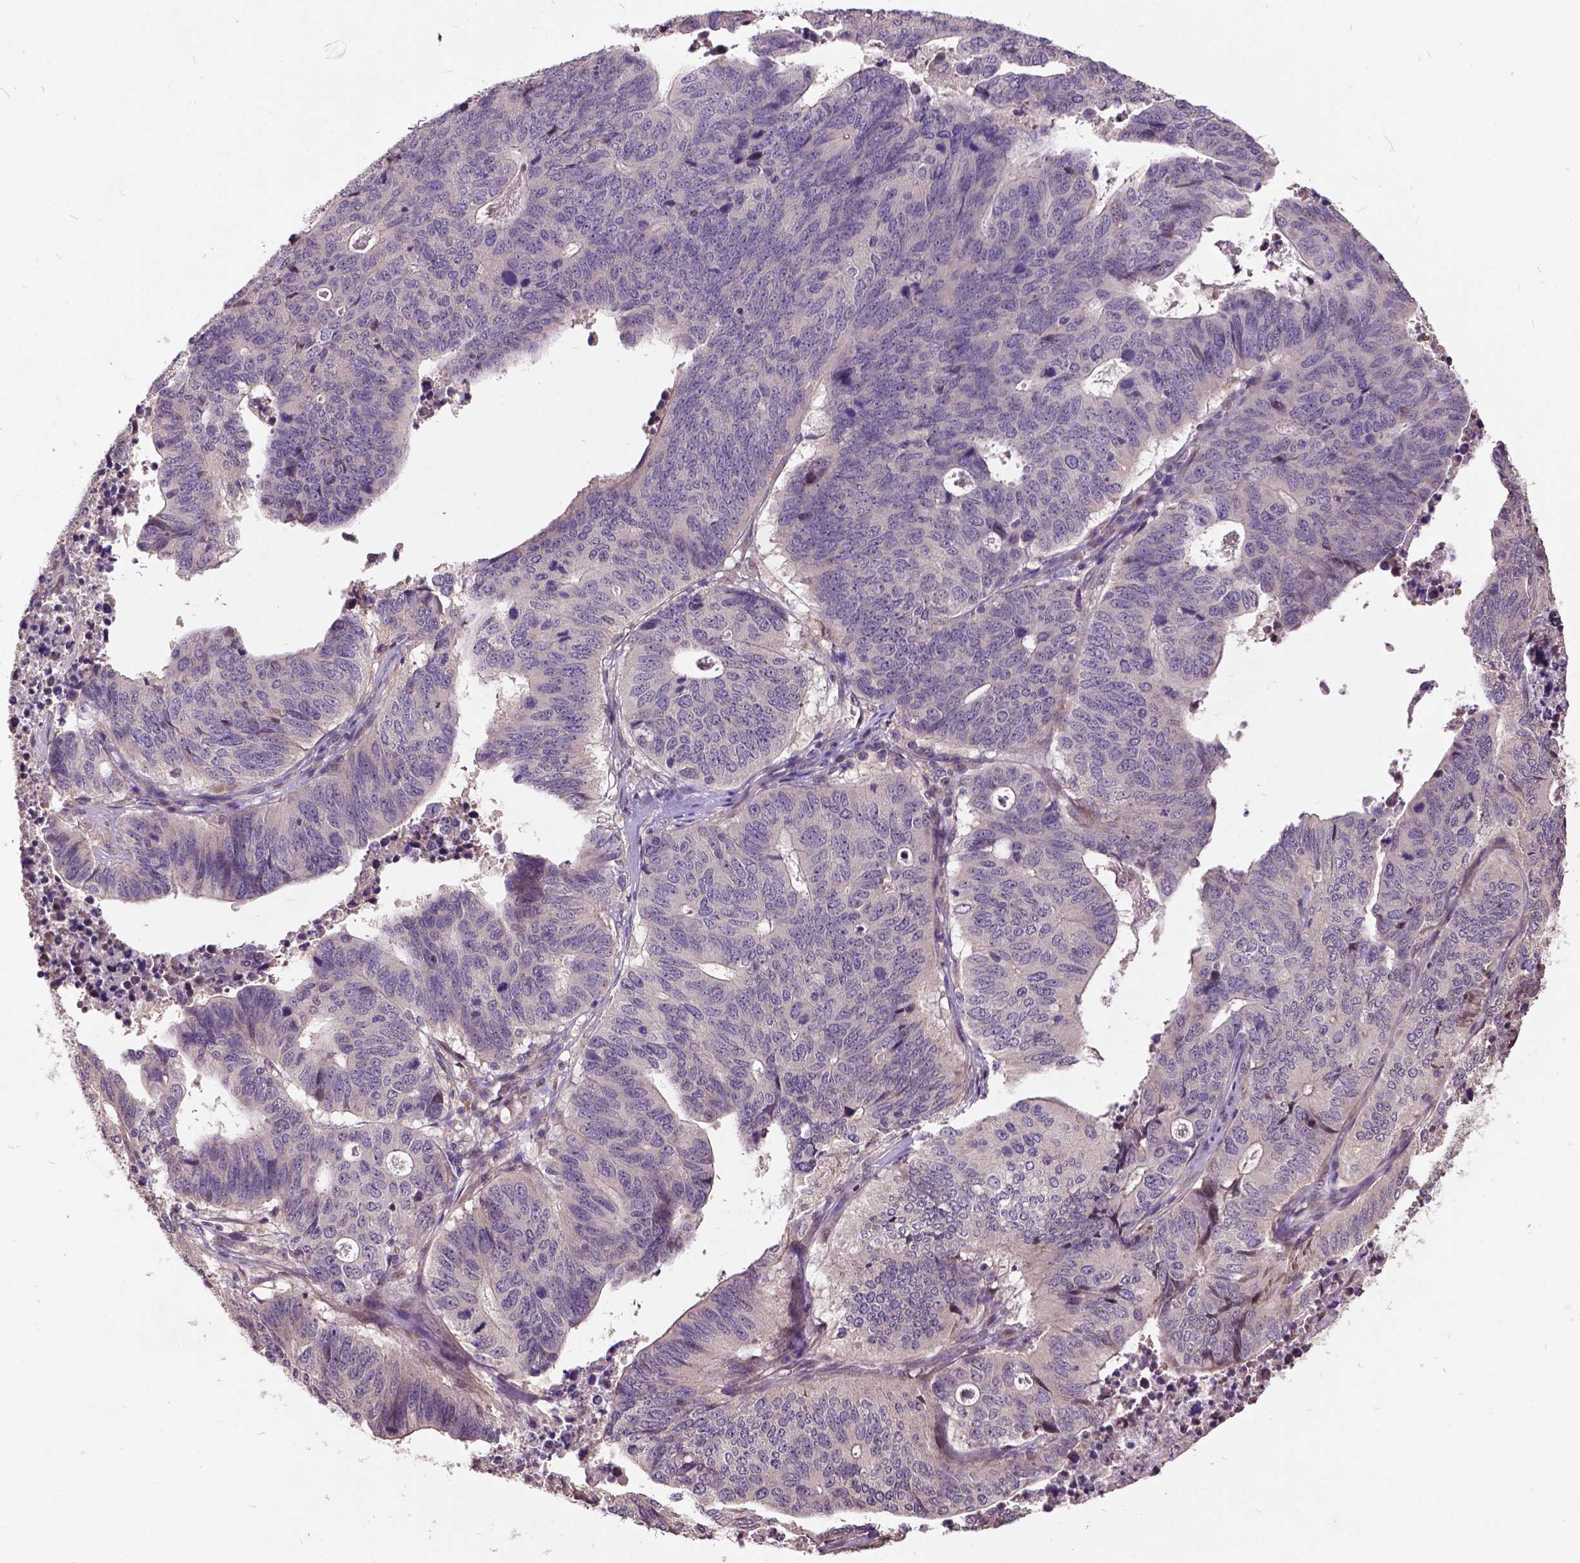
{"staining": {"intensity": "negative", "quantity": "none", "location": "none"}, "tissue": "stomach cancer", "cell_type": "Tumor cells", "image_type": "cancer", "snomed": [{"axis": "morphology", "description": "Adenocarcinoma, NOS"}, {"axis": "topography", "description": "Stomach, upper"}], "caption": "This is an immunohistochemistry (IHC) histopathology image of stomach cancer (adenocarcinoma). There is no positivity in tumor cells.", "gene": "AP1S3", "patient": {"sex": "female", "age": 67}}